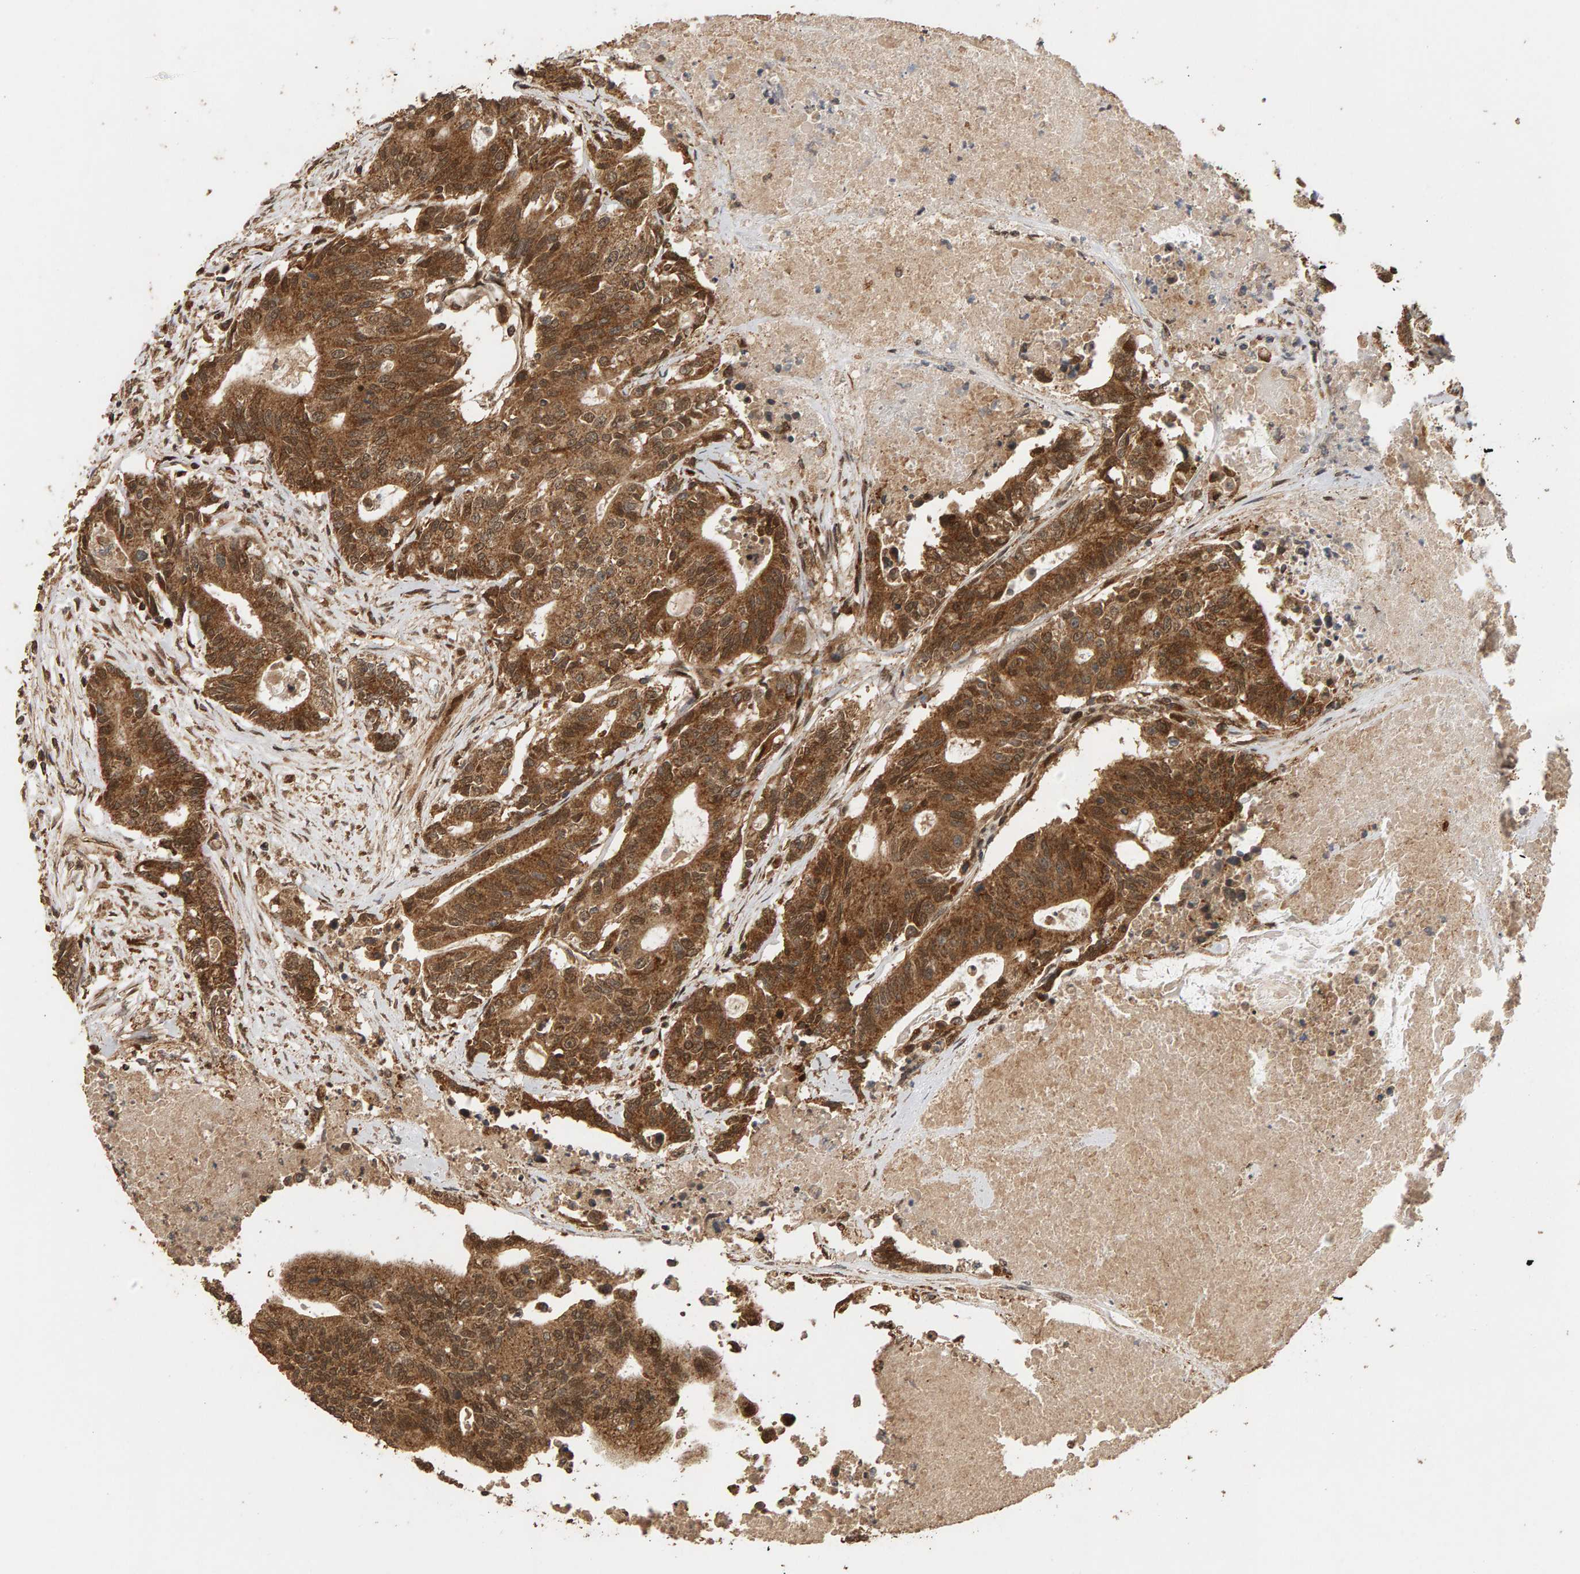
{"staining": {"intensity": "moderate", "quantity": ">75%", "location": "cytoplasmic/membranous,nuclear"}, "tissue": "colorectal cancer", "cell_type": "Tumor cells", "image_type": "cancer", "snomed": [{"axis": "morphology", "description": "Adenocarcinoma, NOS"}, {"axis": "topography", "description": "Colon"}], "caption": "Immunohistochemical staining of human colorectal adenocarcinoma exhibits moderate cytoplasmic/membranous and nuclear protein expression in about >75% of tumor cells.", "gene": "GSTK1", "patient": {"sex": "female", "age": 77}}